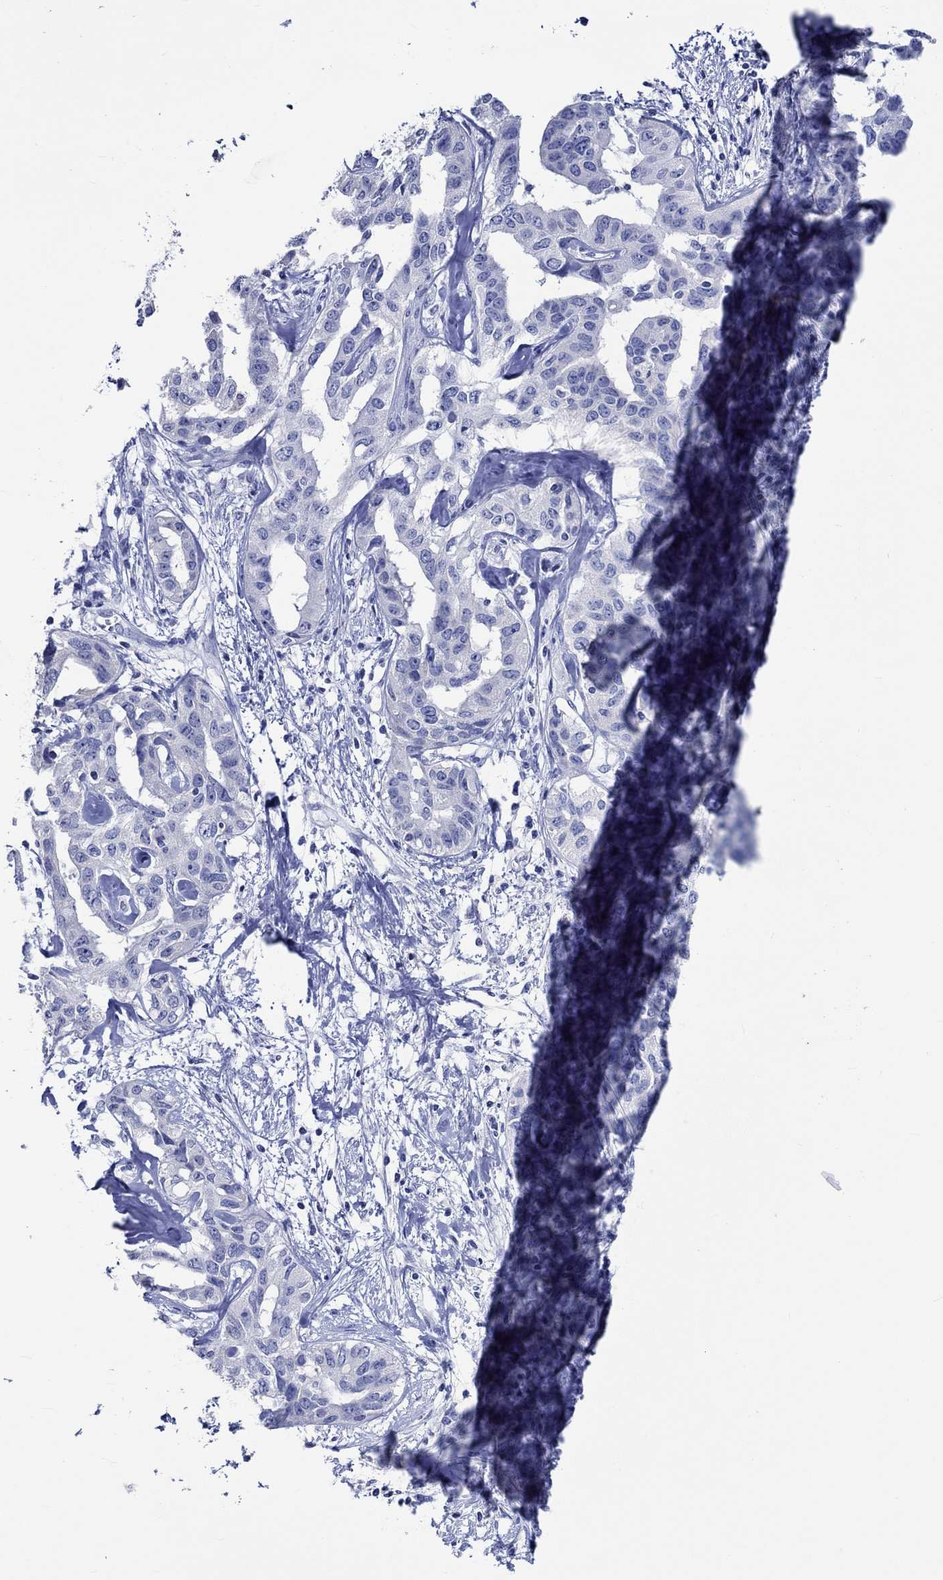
{"staining": {"intensity": "negative", "quantity": "none", "location": "none"}, "tissue": "liver cancer", "cell_type": "Tumor cells", "image_type": "cancer", "snomed": [{"axis": "morphology", "description": "Cholangiocarcinoma"}, {"axis": "topography", "description": "Liver"}], "caption": "Immunohistochemistry of cholangiocarcinoma (liver) demonstrates no expression in tumor cells. (DAB (3,3'-diaminobenzidine) IHC, high magnification).", "gene": "KLHL35", "patient": {"sex": "male", "age": 59}}